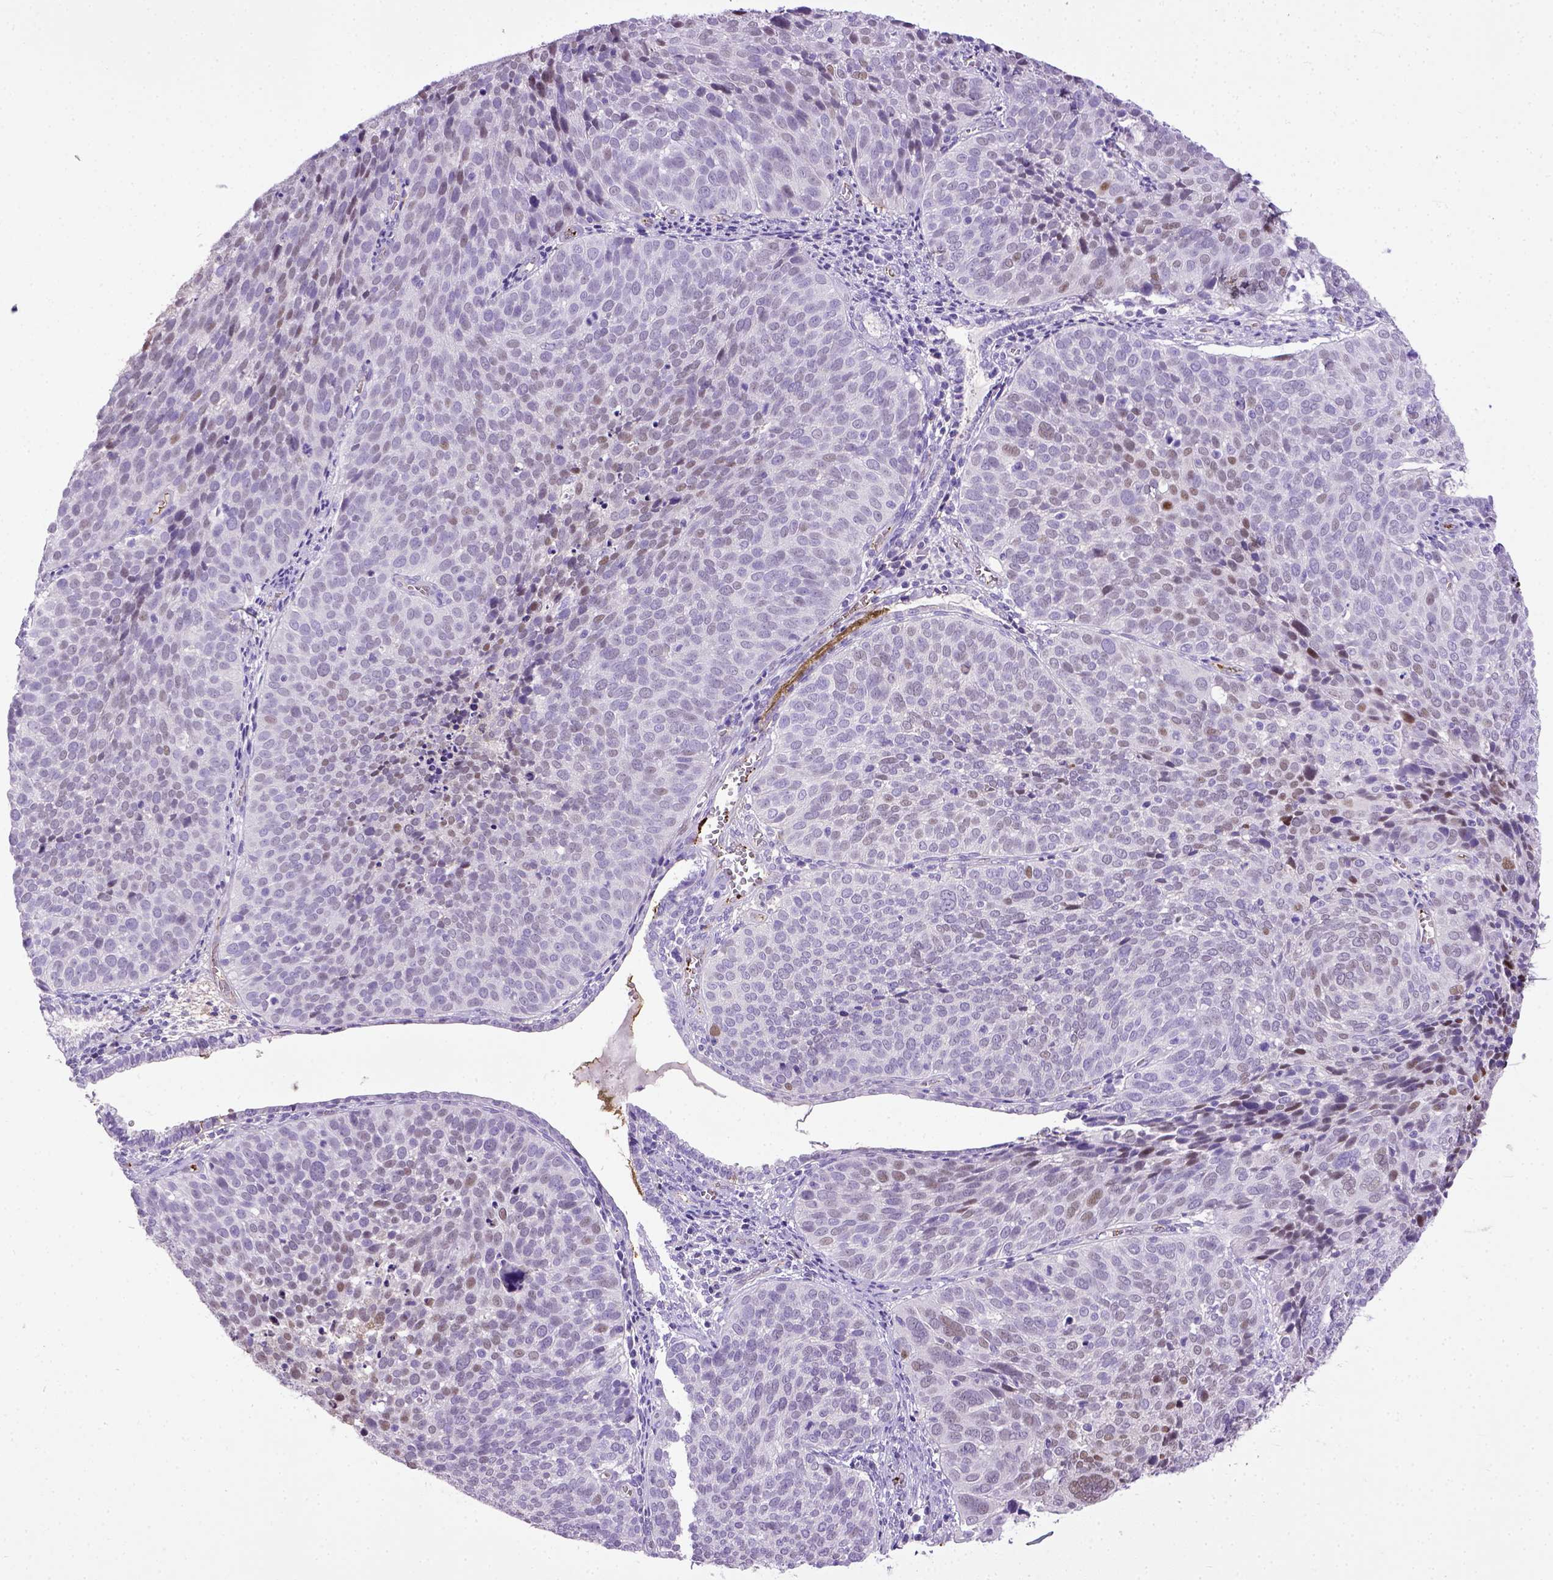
{"staining": {"intensity": "negative", "quantity": "none", "location": "none"}, "tissue": "cervical cancer", "cell_type": "Tumor cells", "image_type": "cancer", "snomed": [{"axis": "morphology", "description": "Squamous cell carcinoma, NOS"}, {"axis": "topography", "description": "Cervix"}], "caption": "Tumor cells show no significant expression in cervical cancer (squamous cell carcinoma). Brightfield microscopy of immunohistochemistry stained with DAB (3,3'-diaminobenzidine) (brown) and hematoxylin (blue), captured at high magnification.", "gene": "ADAMTS8", "patient": {"sex": "female", "age": 39}}